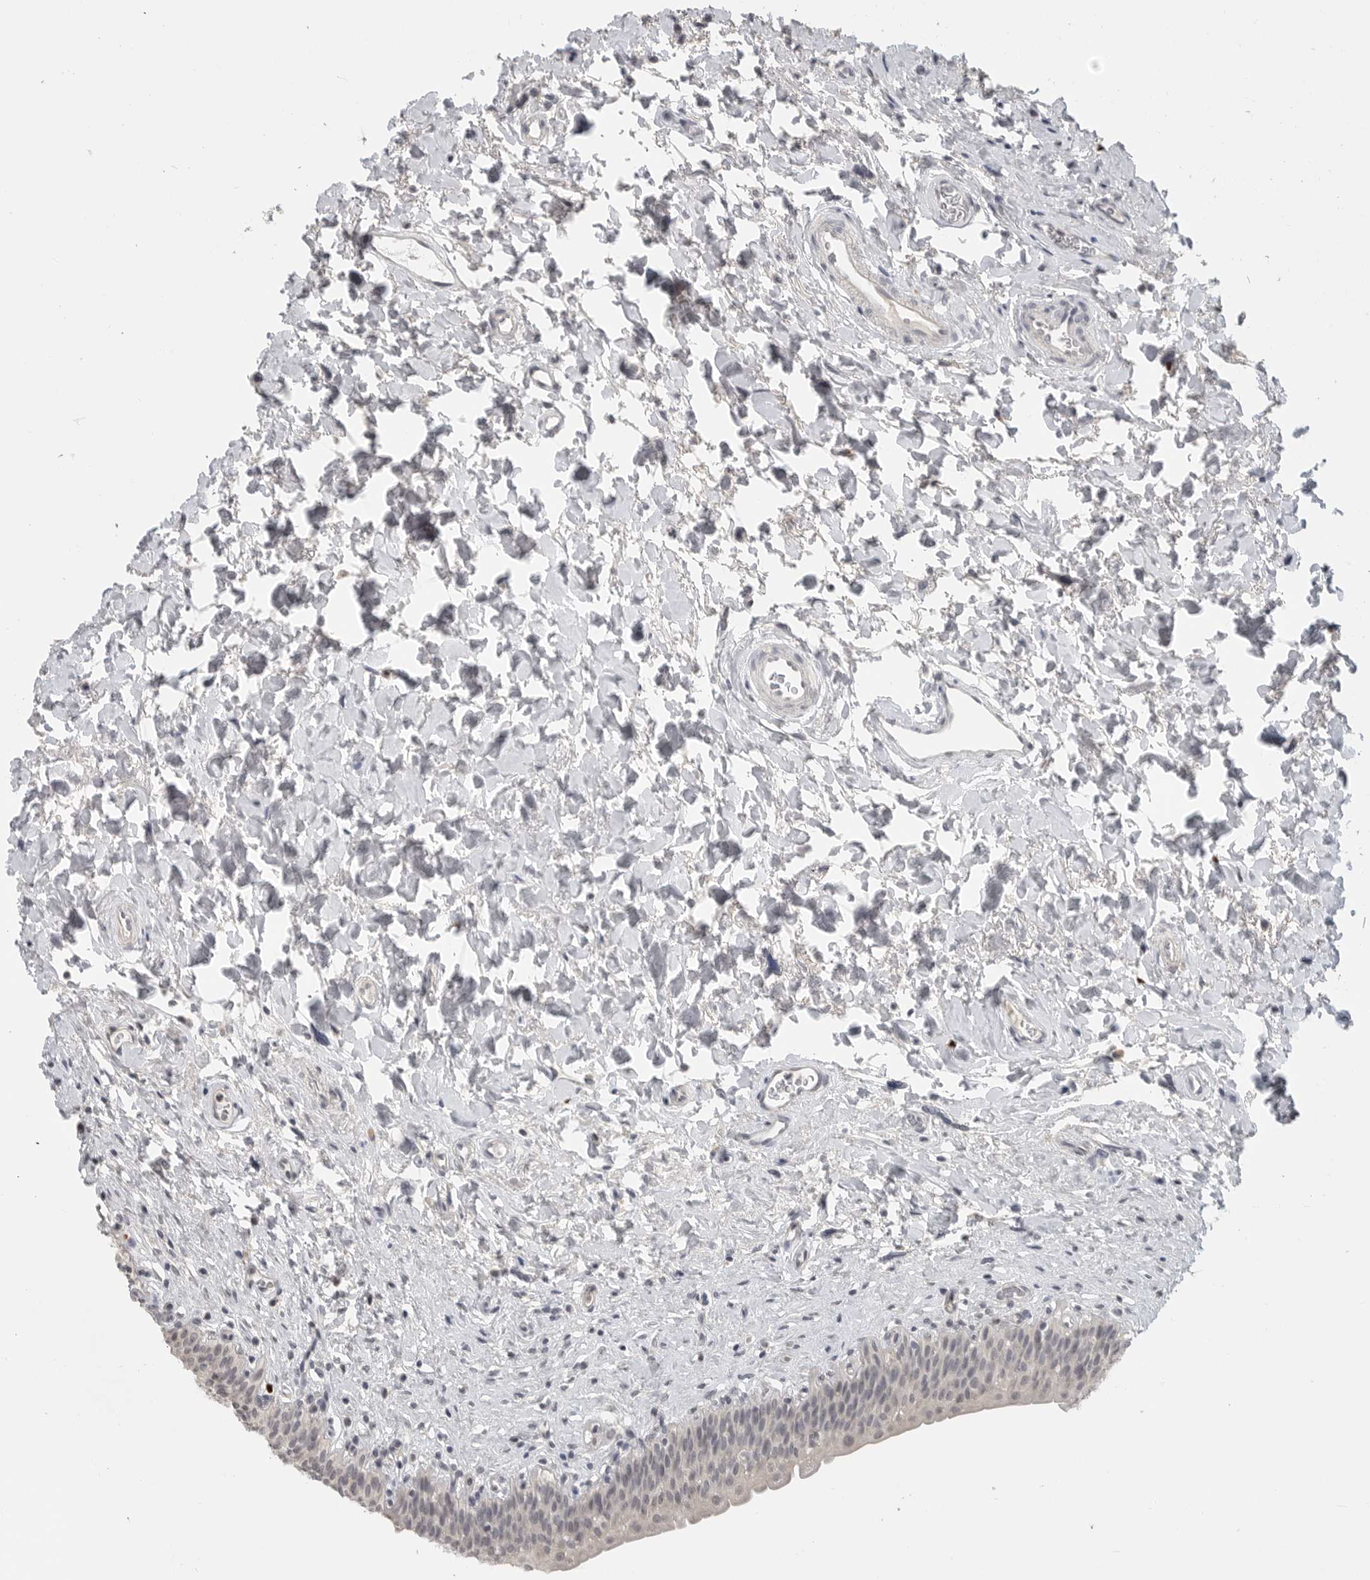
{"staining": {"intensity": "negative", "quantity": "none", "location": "none"}, "tissue": "urinary bladder", "cell_type": "Urothelial cells", "image_type": "normal", "snomed": [{"axis": "morphology", "description": "Normal tissue, NOS"}, {"axis": "topography", "description": "Urinary bladder"}], "caption": "Photomicrograph shows no significant protein staining in urothelial cells of normal urinary bladder. Nuclei are stained in blue.", "gene": "FOXP3", "patient": {"sex": "male", "age": 83}}